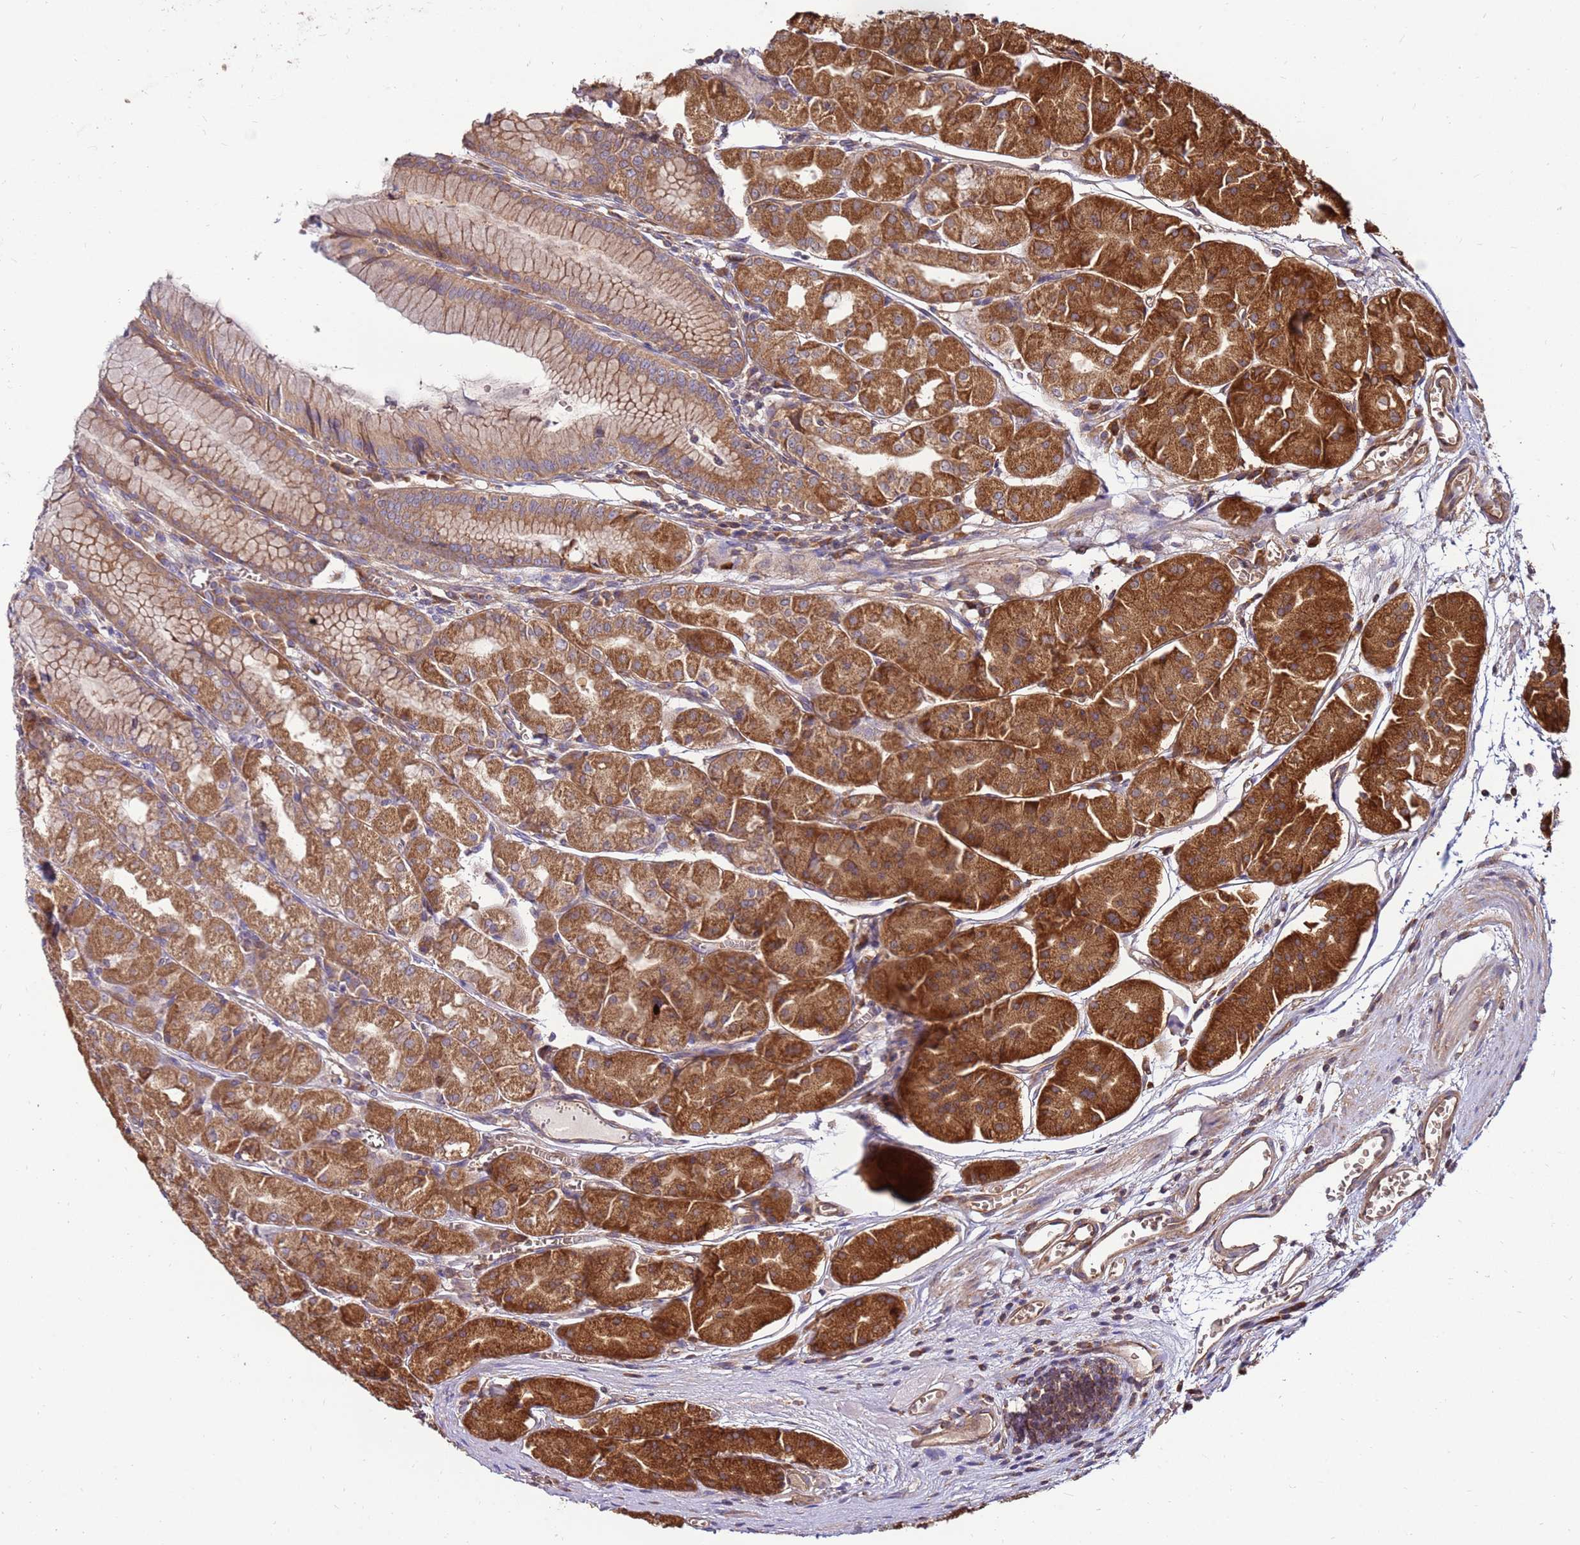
{"staining": {"intensity": "strong", "quantity": ">75%", "location": "cytoplasmic/membranous"}, "tissue": "stomach", "cell_type": "Glandular cells", "image_type": "normal", "snomed": [{"axis": "morphology", "description": "Normal tissue, NOS"}, {"axis": "topography", "description": "Stomach"}], "caption": "The micrograph displays staining of normal stomach, revealing strong cytoplasmic/membranous protein staining (brown color) within glandular cells.", "gene": "SLC44A5", "patient": {"sex": "male", "age": 55}}